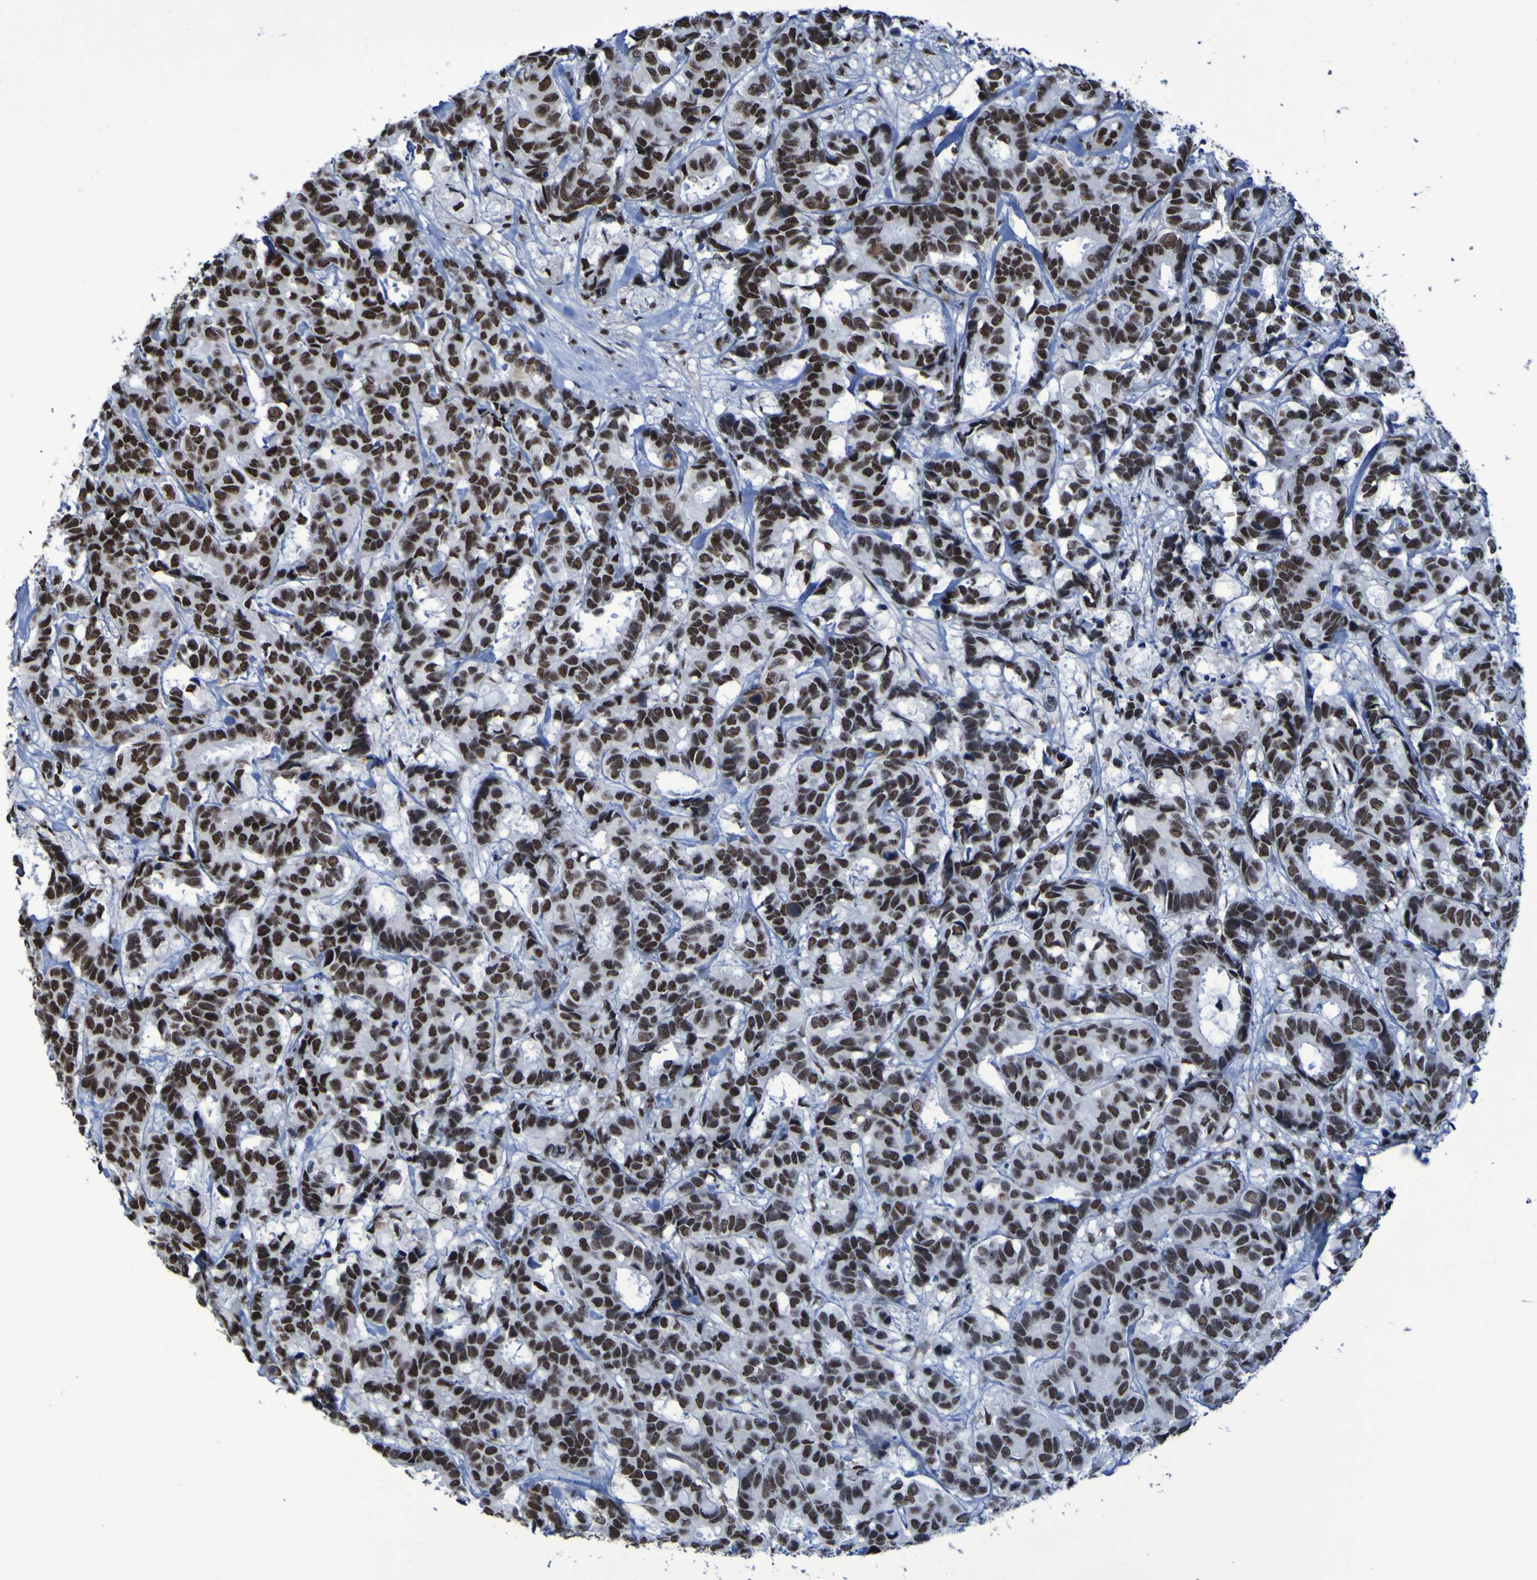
{"staining": {"intensity": "strong", "quantity": ">75%", "location": "nuclear"}, "tissue": "breast cancer", "cell_type": "Tumor cells", "image_type": "cancer", "snomed": [{"axis": "morphology", "description": "Duct carcinoma"}, {"axis": "topography", "description": "Breast"}], "caption": "Immunohistochemistry (IHC) photomicrograph of neoplastic tissue: human breast cancer (invasive ductal carcinoma) stained using immunohistochemistry displays high levels of strong protein expression localized specifically in the nuclear of tumor cells, appearing as a nuclear brown color.", "gene": "HNRNPR", "patient": {"sex": "female", "age": 87}}